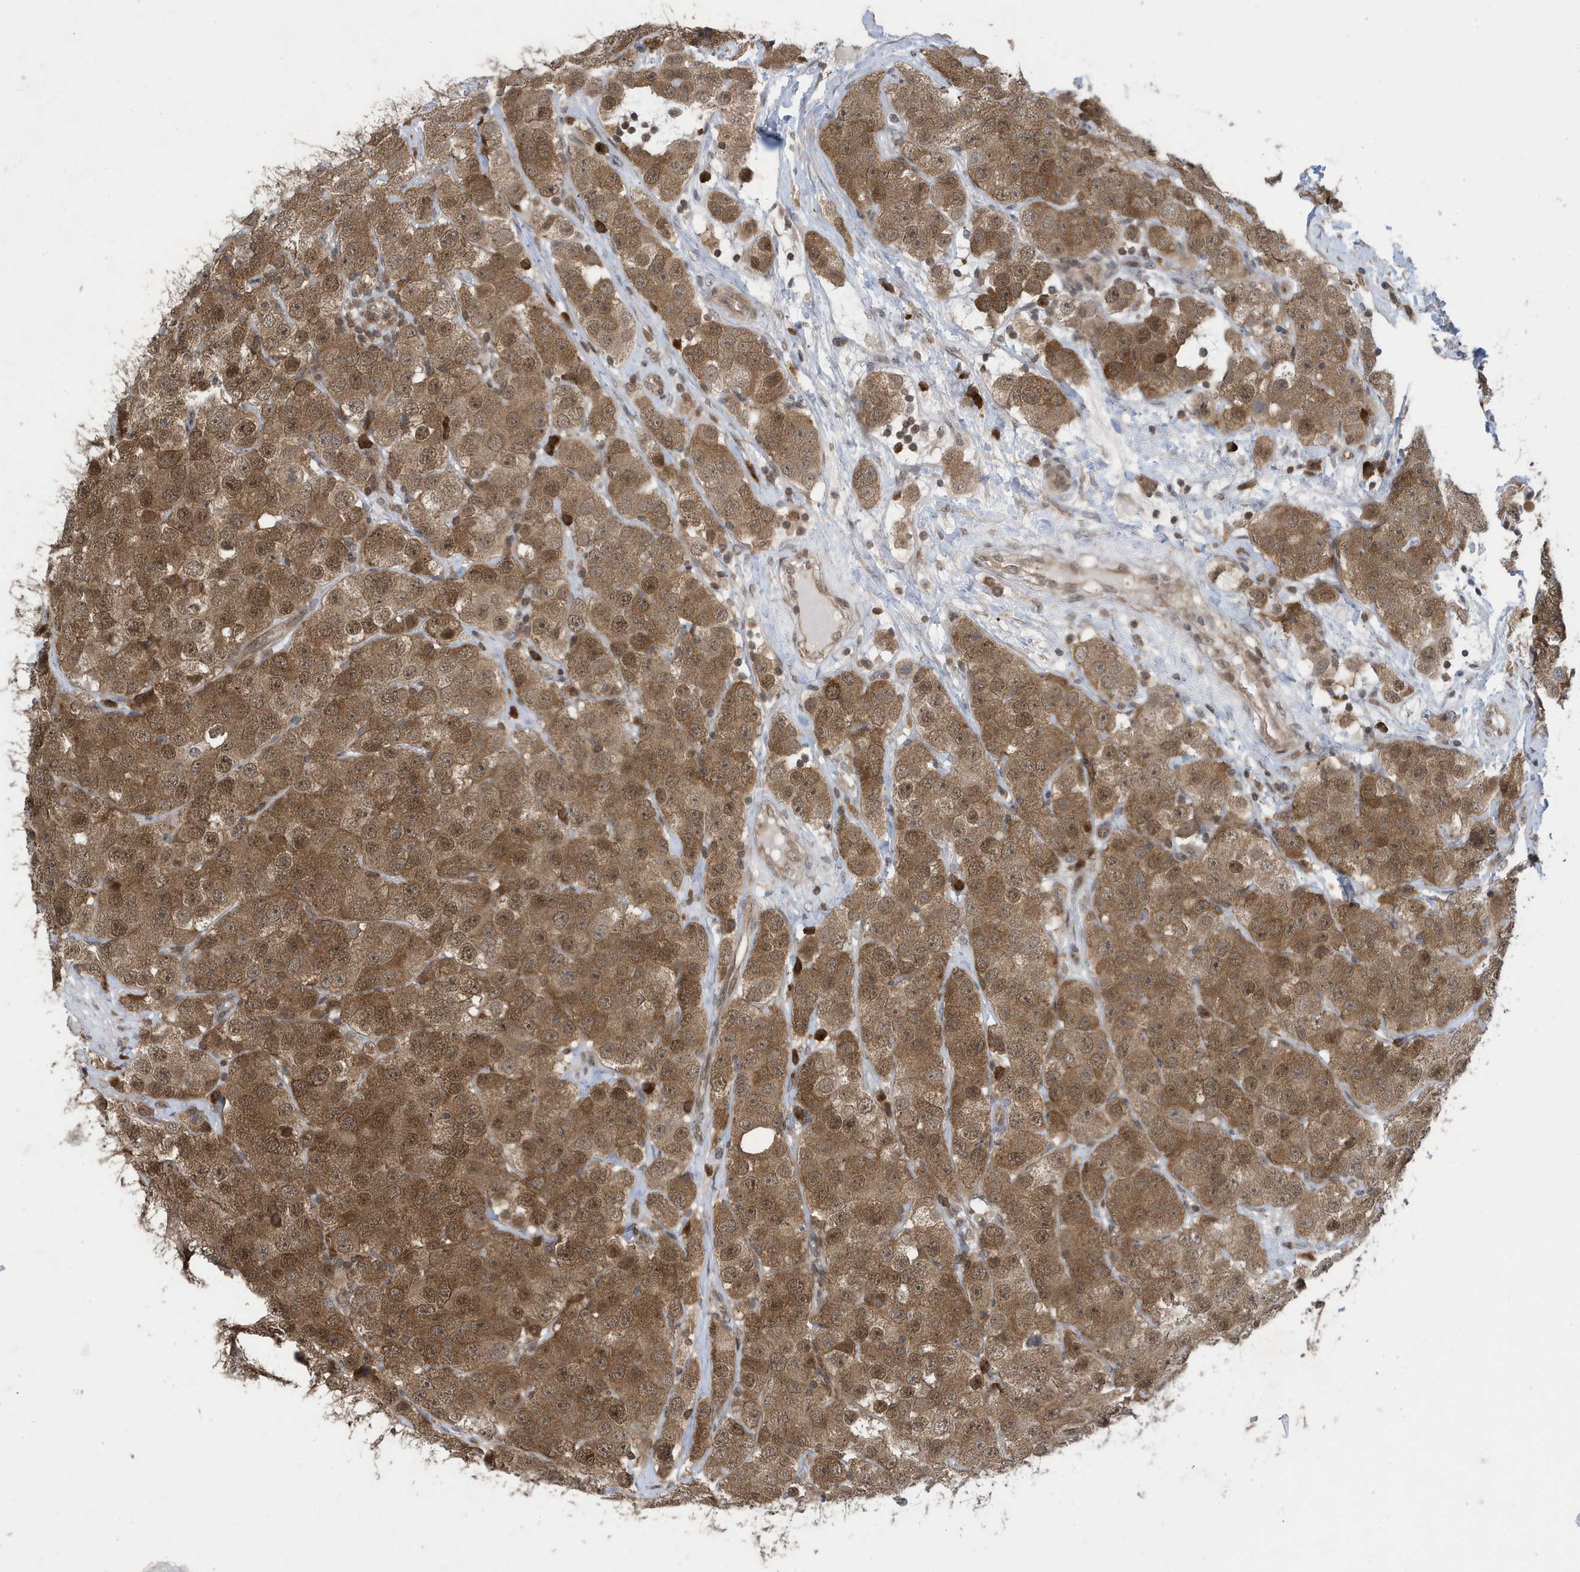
{"staining": {"intensity": "moderate", "quantity": ">75%", "location": "cytoplasmic/membranous,nuclear"}, "tissue": "testis cancer", "cell_type": "Tumor cells", "image_type": "cancer", "snomed": [{"axis": "morphology", "description": "Seminoma, NOS"}, {"axis": "topography", "description": "Testis"}], "caption": "An immunohistochemistry (IHC) micrograph of neoplastic tissue is shown. Protein staining in brown shows moderate cytoplasmic/membranous and nuclear positivity in testis cancer within tumor cells.", "gene": "UBQLN1", "patient": {"sex": "male", "age": 28}}